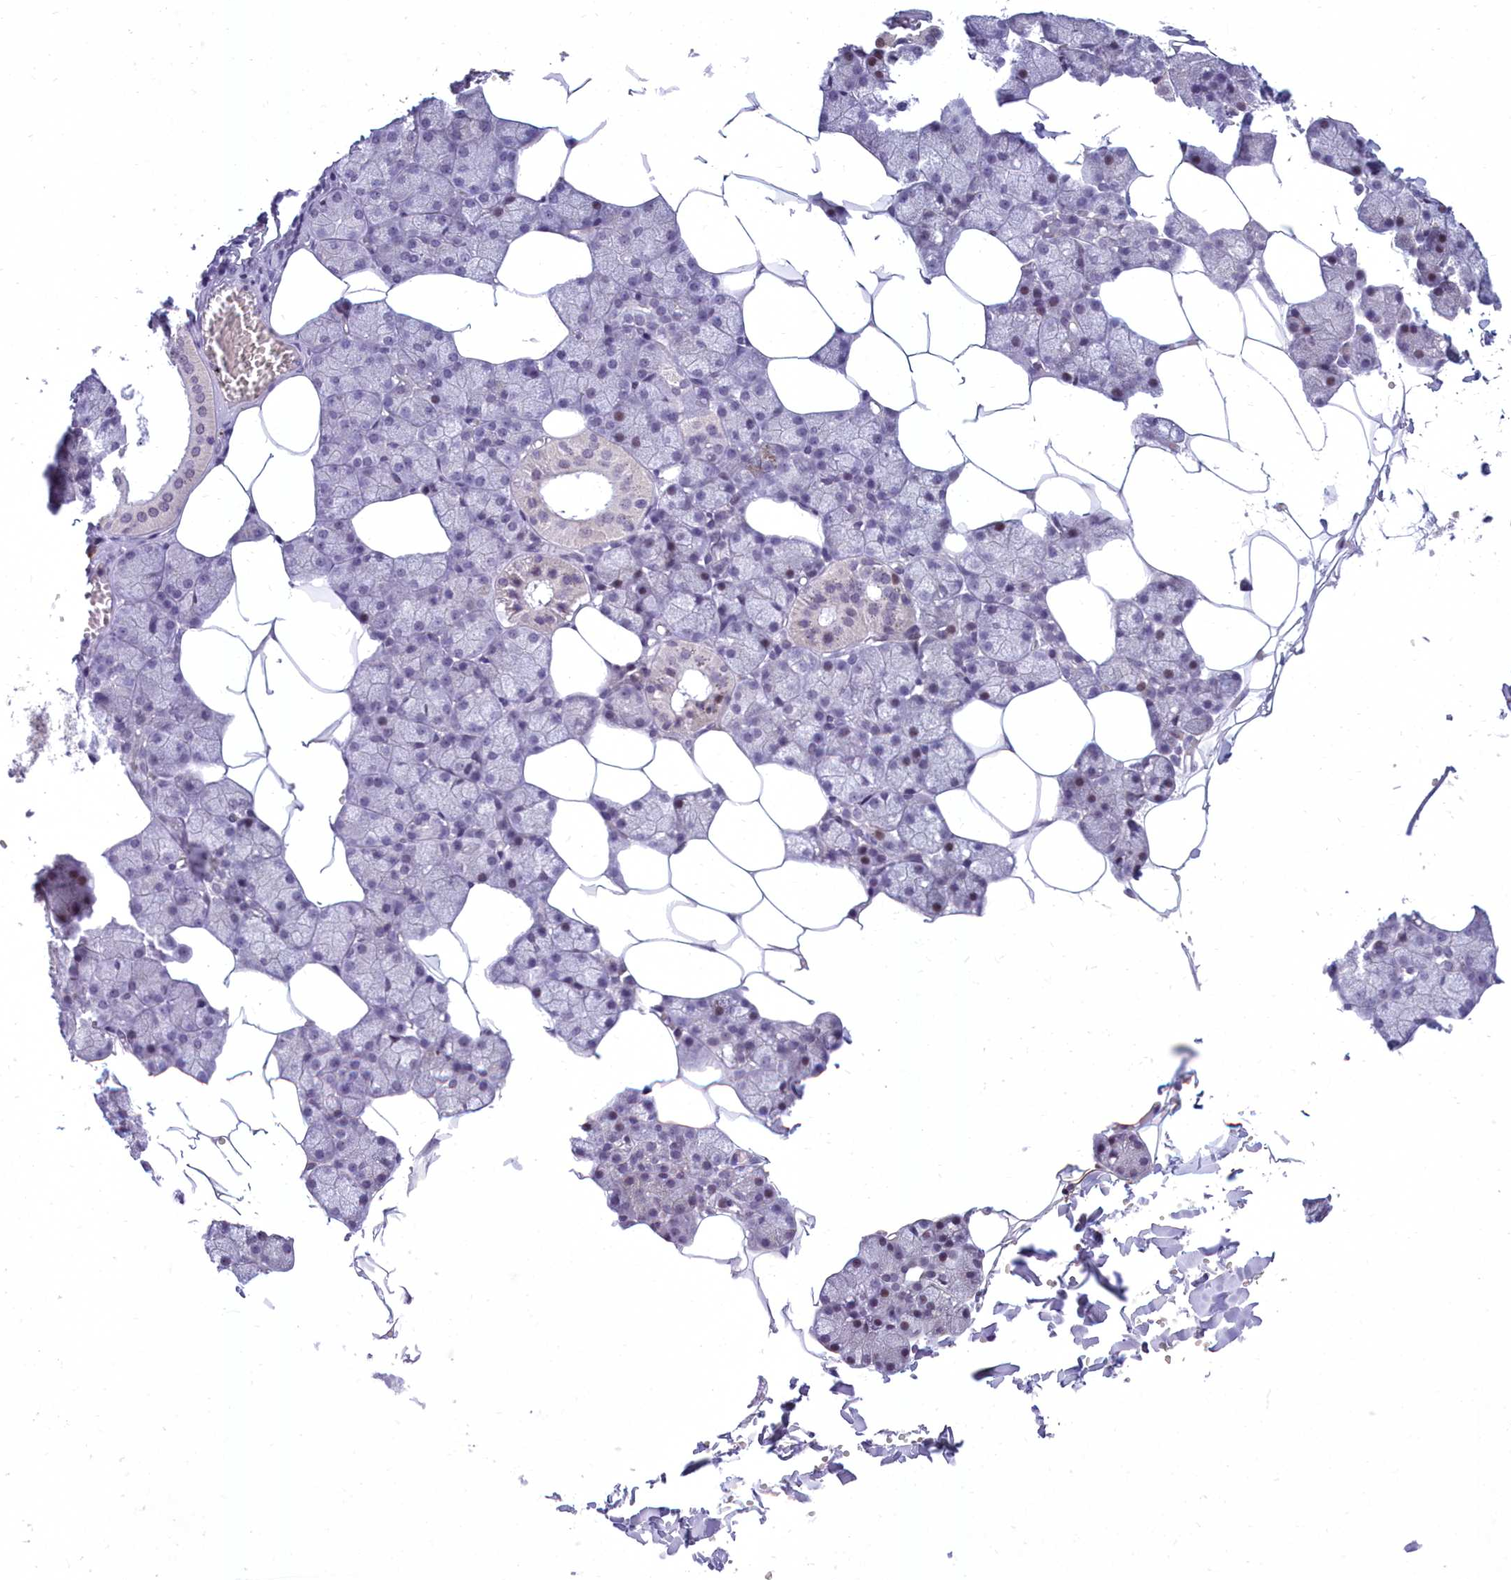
{"staining": {"intensity": "moderate", "quantity": "<25%", "location": "cytoplasmic/membranous,nuclear"}, "tissue": "salivary gland", "cell_type": "Glandular cells", "image_type": "normal", "snomed": [{"axis": "morphology", "description": "Normal tissue, NOS"}, {"axis": "topography", "description": "Salivary gland"}], "caption": "Immunohistochemical staining of unremarkable human salivary gland demonstrates low levels of moderate cytoplasmic/membranous,nuclear expression in approximately <25% of glandular cells. The staining is performed using DAB brown chromogen to label protein expression. The nuclei are counter-stained blue using hematoxylin.", "gene": "CEACAM19", "patient": {"sex": "male", "age": 62}}